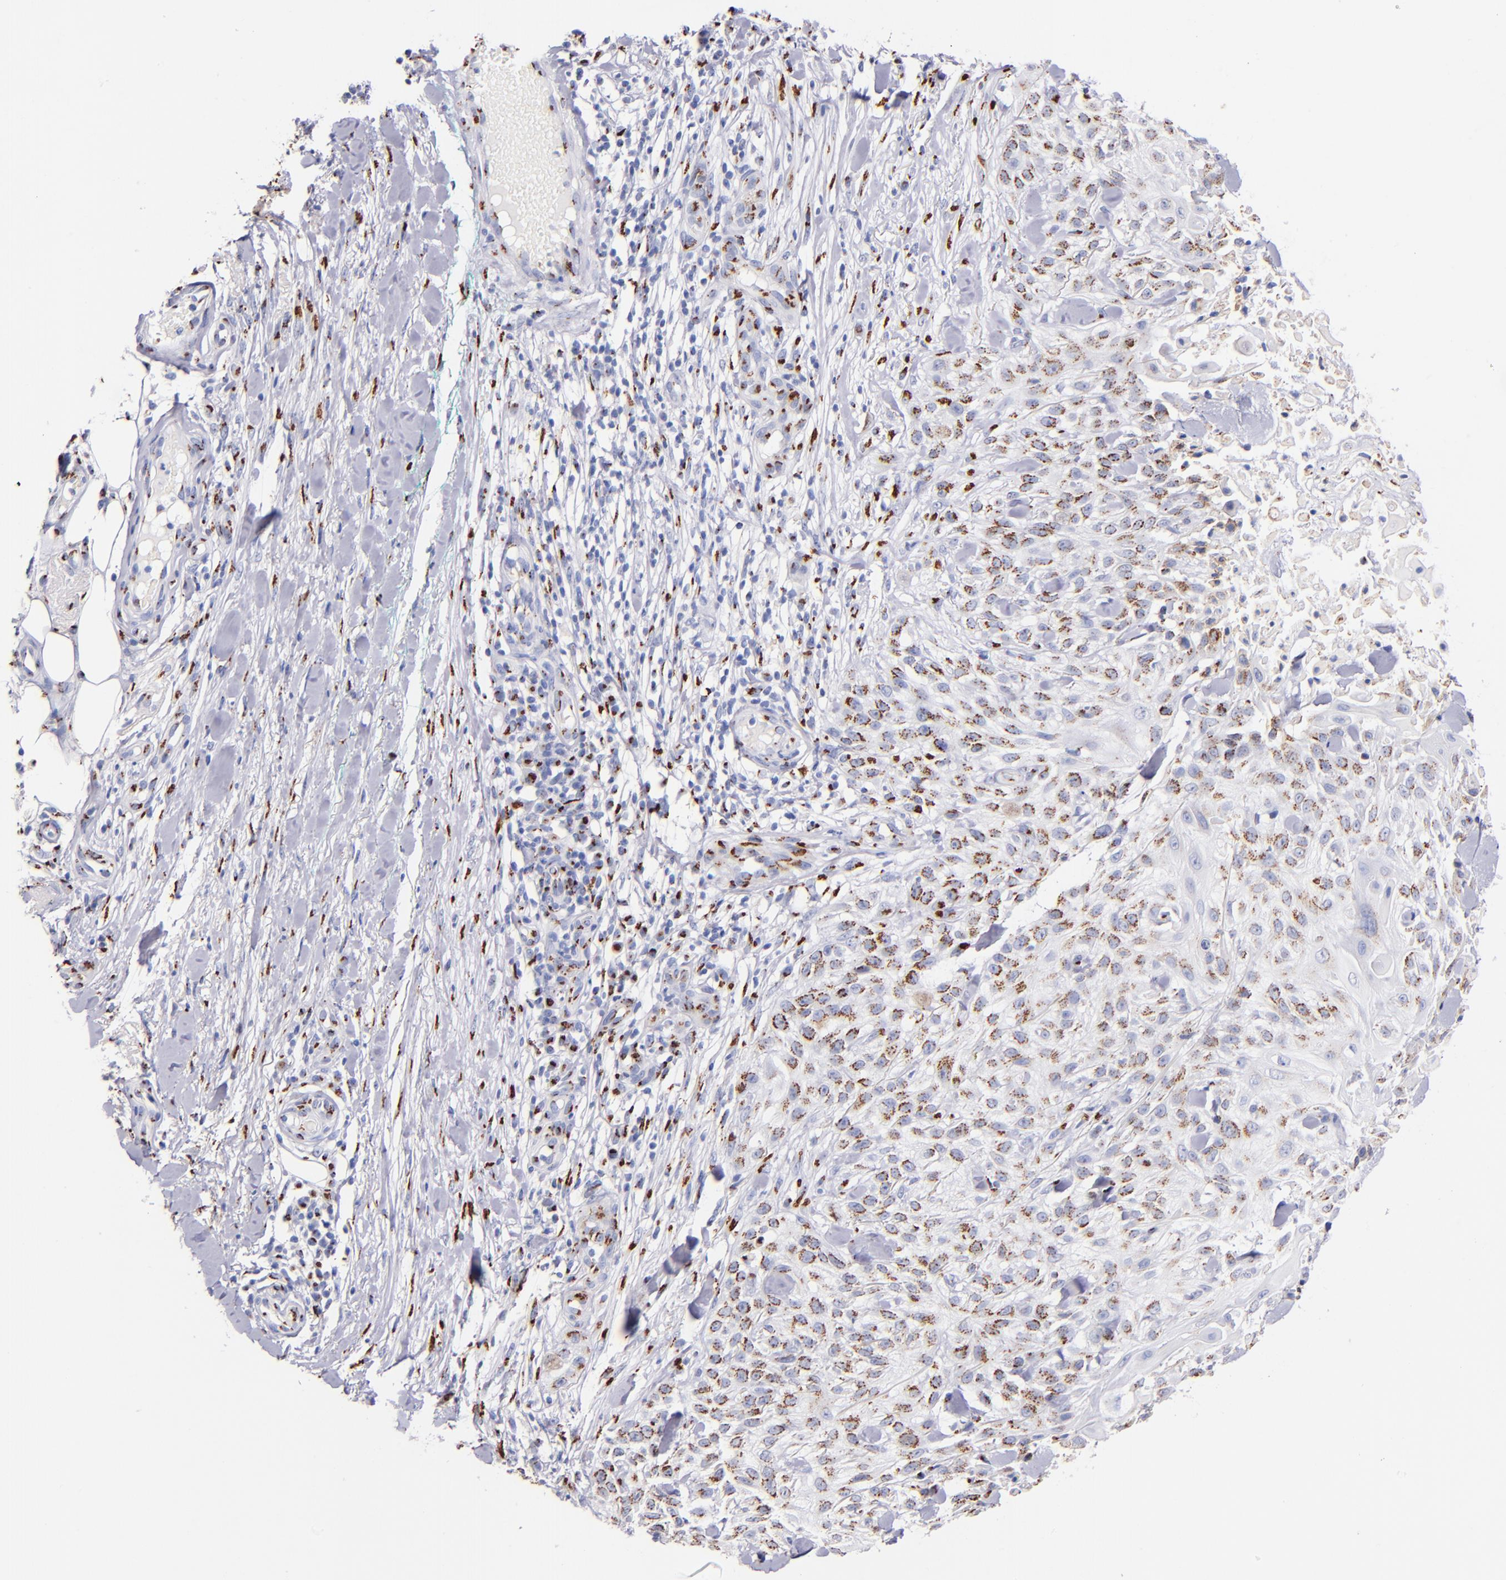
{"staining": {"intensity": "moderate", "quantity": ">75%", "location": "cytoplasmic/membranous"}, "tissue": "skin cancer", "cell_type": "Tumor cells", "image_type": "cancer", "snomed": [{"axis": "morphology", "description": "Squamous cell carcinoma, NOS"}, {"axis": "topography", "description": "Skin"}], "caption": "Immunohistochemical staining of skin cancer (squamous cell carcinoma) exhibits moderate cytoplasmic/membranous protein positivity in approximately >75% of tumor cells. Using DAB (3,3'-diaminobenzidine) (brown) and hematoxylin (blue) stains, captured at high magnification using brightfield microscopy.", "gene": "GOLIM4", "patient": {"sex": "female", "age": 42}}